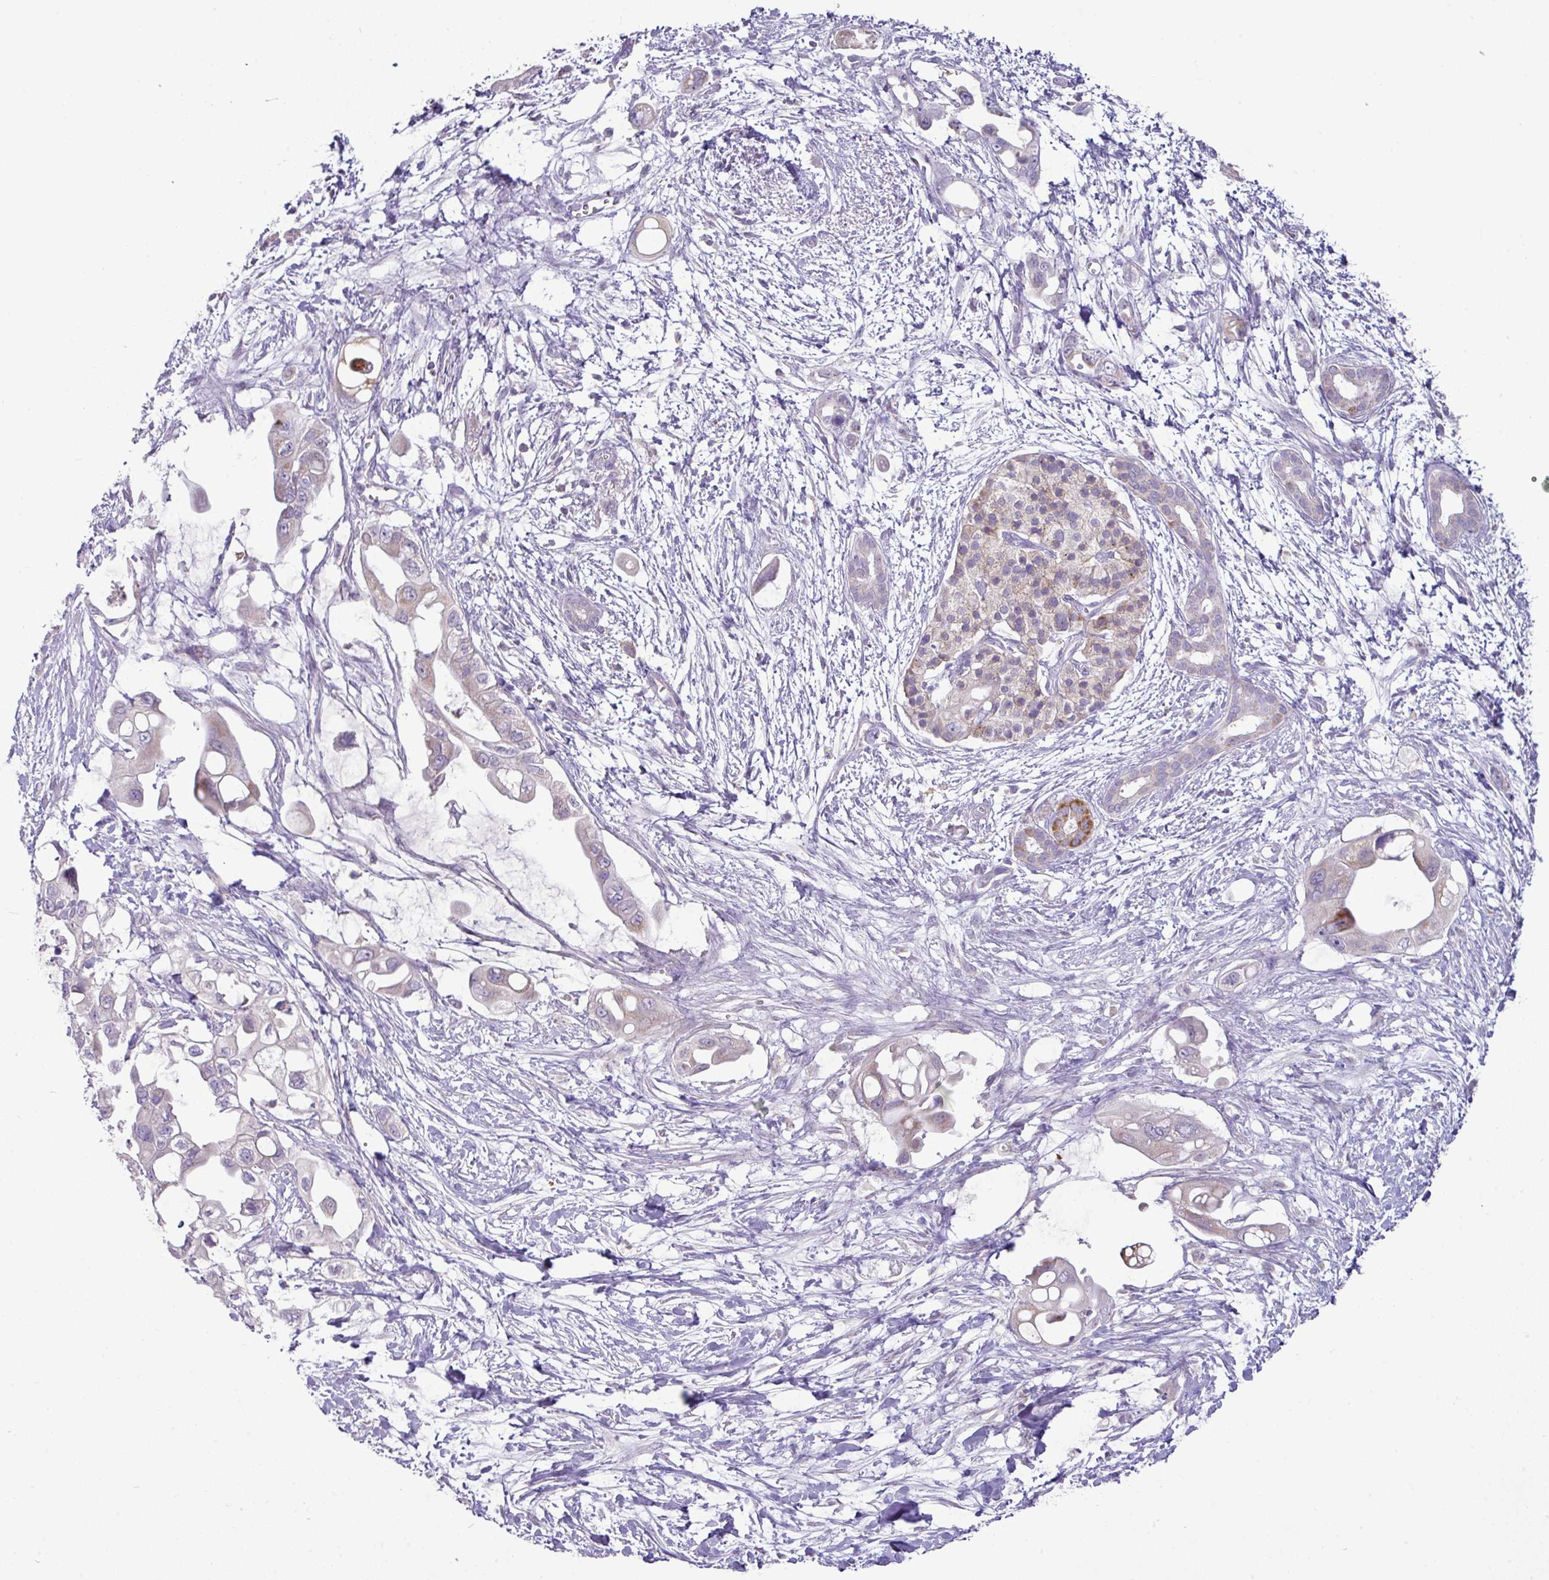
{"staining": {"intensity": "negative", "quantity": "none", "location": "none"}, "tissue": "pancreatic cancer", "cell_type": "Tumor cells", "image_type": "cancer", "snomed": [{"axis": "morphology", "description": "Adenocarcinoma, NOS"}, {"axis": "topography", "description": "Pancreas"}], "caption": "High magnification brightfield microscopy of pancreatic adenocarcinoma stained with DAB (brown) and counterstained with hematoxylin (blue): tumor cells show no significant staining. The staining is performed using DAB brown chromogen with nuclei counter-stained in using hematoxylin.", "gene": "TRAPPC1", "patient": {"sex": "male", "age": 61}}